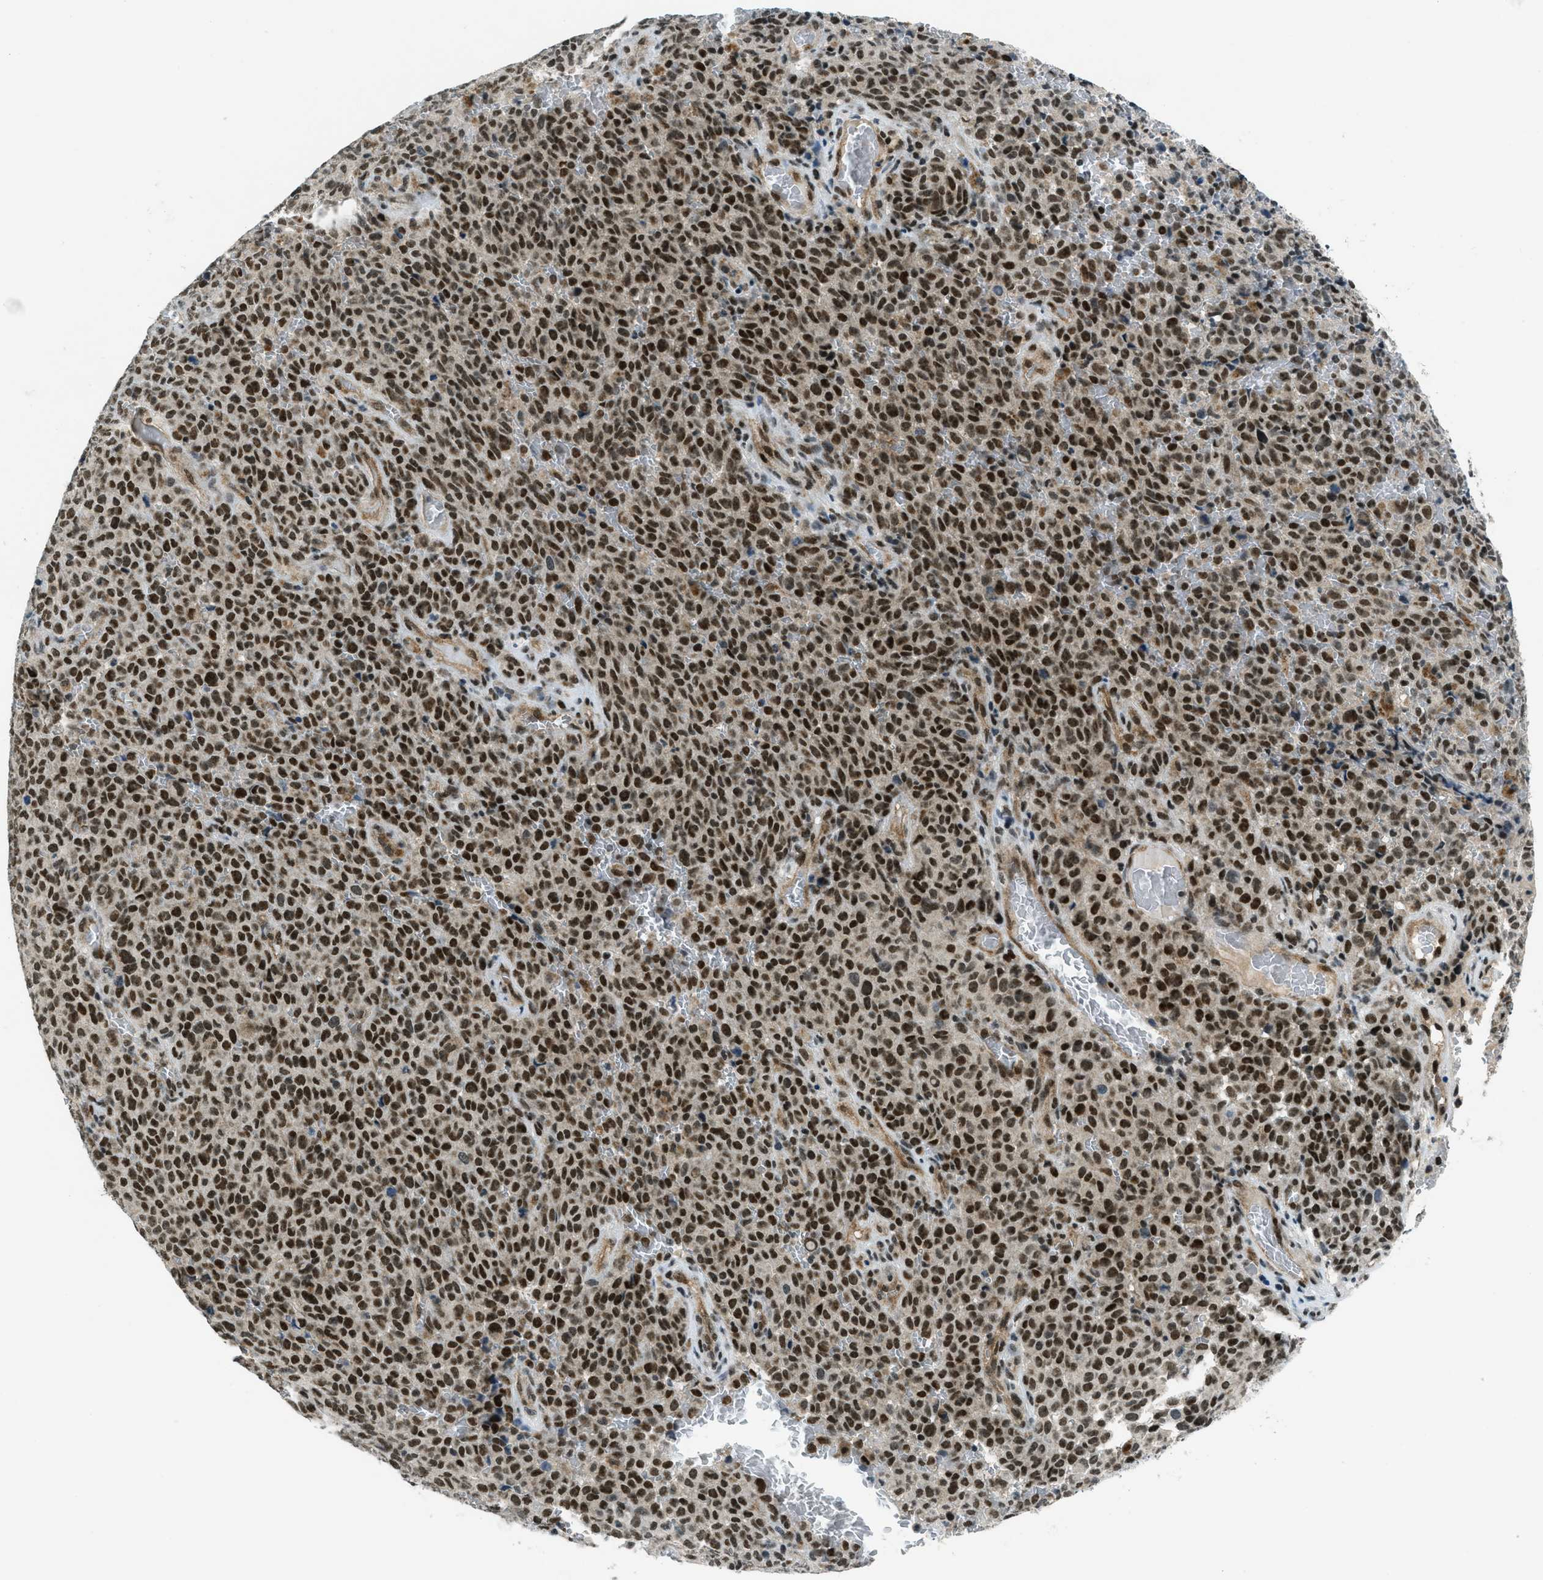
{"staining": {"intensity": "strong", "quantity": ">75%", "location": "nuclear"}, "tissue": "melanoma", "cell_type": "Tumor cells", "image_type": "cancer", "snomed": [{"axis": "morphology", "description": "Malignant melanoma, NOS"}, {"axis": "topography", "description": "Skin"}], "caption": "The photomicrograph shows staining of melanoma, revealing strong nuclear protein staining (brown color) within tumor cells.", "gene": "KLF6", "patient": {"sex": "female", "age": 82}}